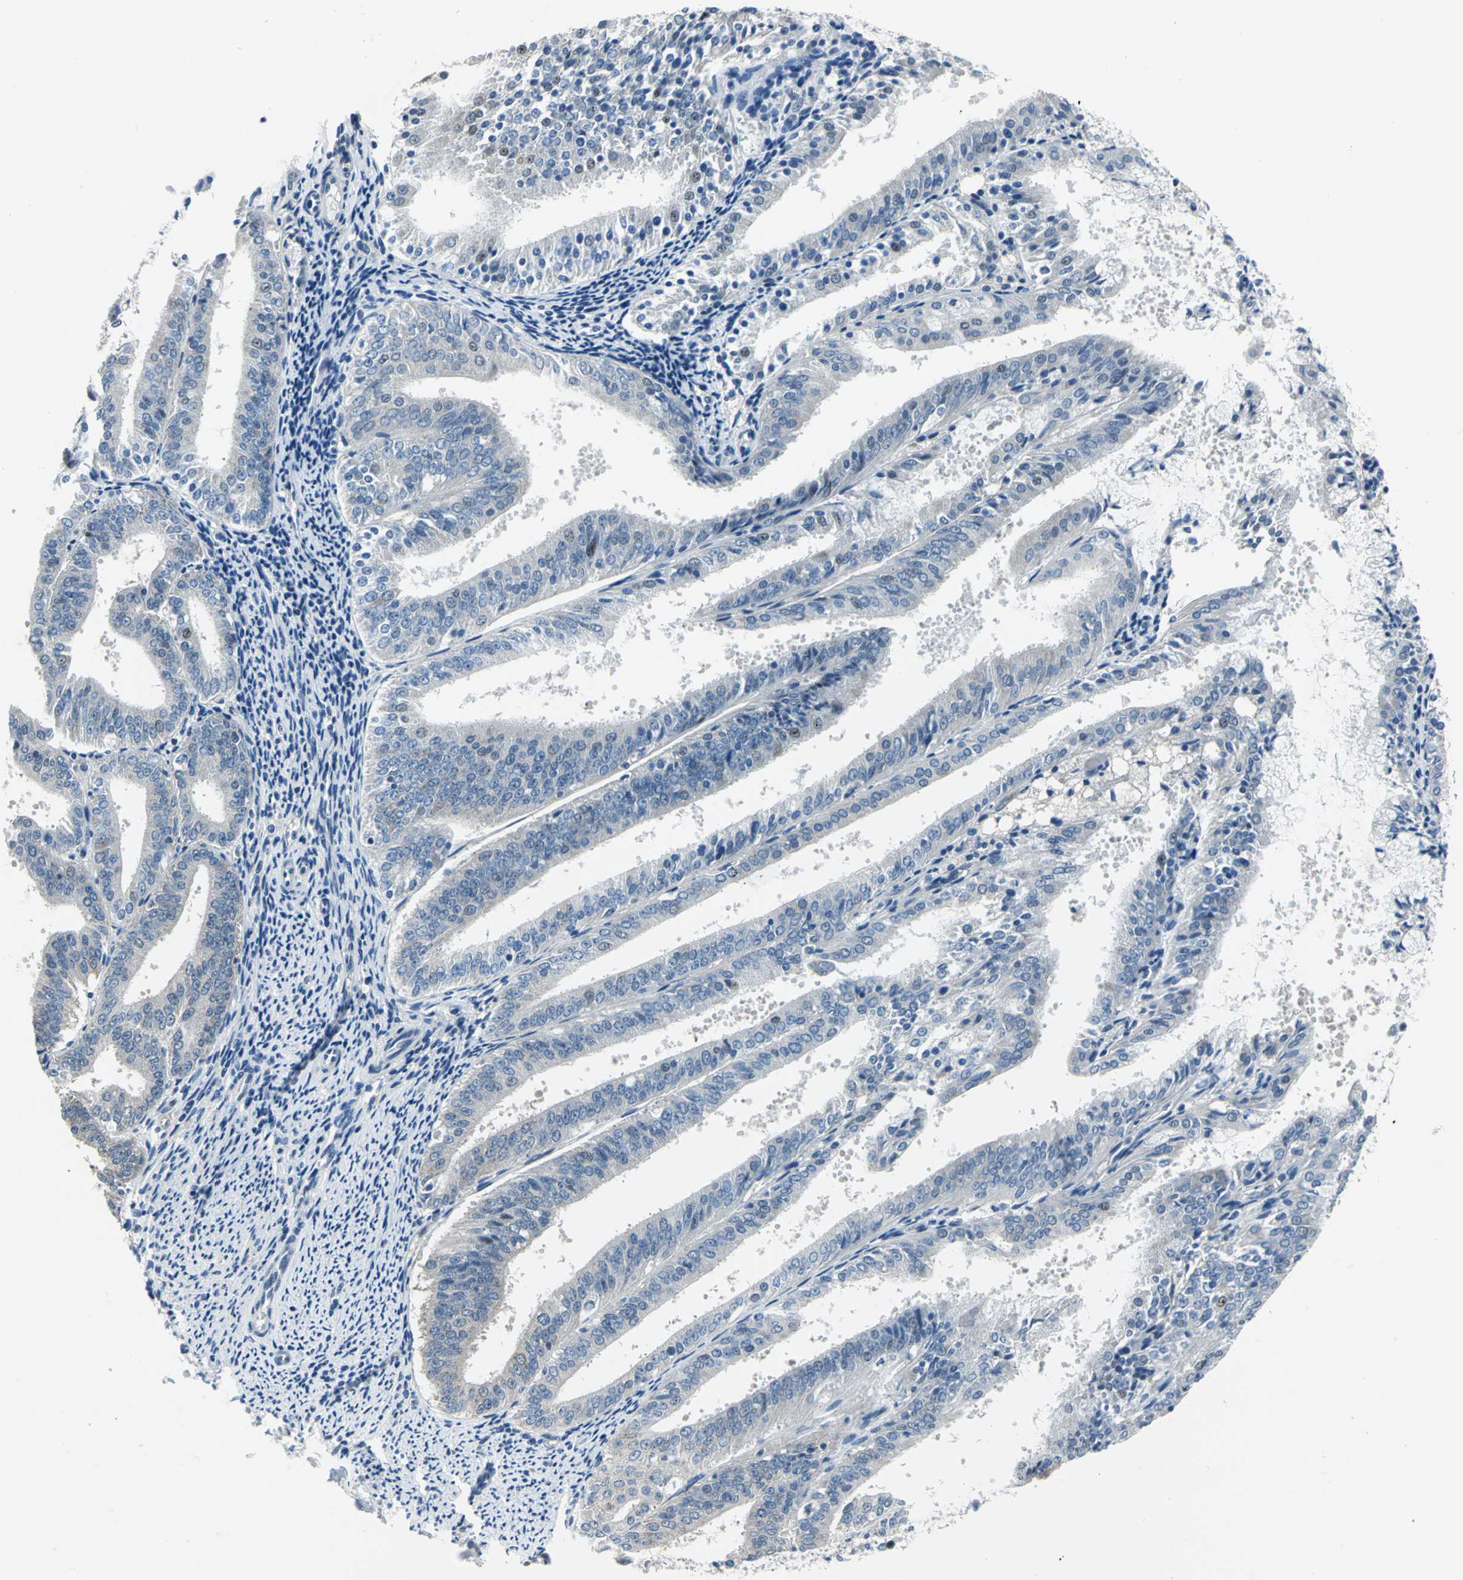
{"staining": {"intensity": "negative", "quantity": "none", "location": "none"}, "tissue": "endometrial cancer", "cell_type": "Tumor cells", "image_type": "cancer", "snomed": [{"axis": "morphology", "description": "Adenocarcinoma, NOS"}, {"axis": "topography", "description": "Endometrium"}], "caption": "Tumor cells show no significant protein staining in endometrial cancer (adenocarcinoma). (DAB IHC, high magnification).", "gene": "ZNF415", "patient": {"sex": "female", "age": 63}}